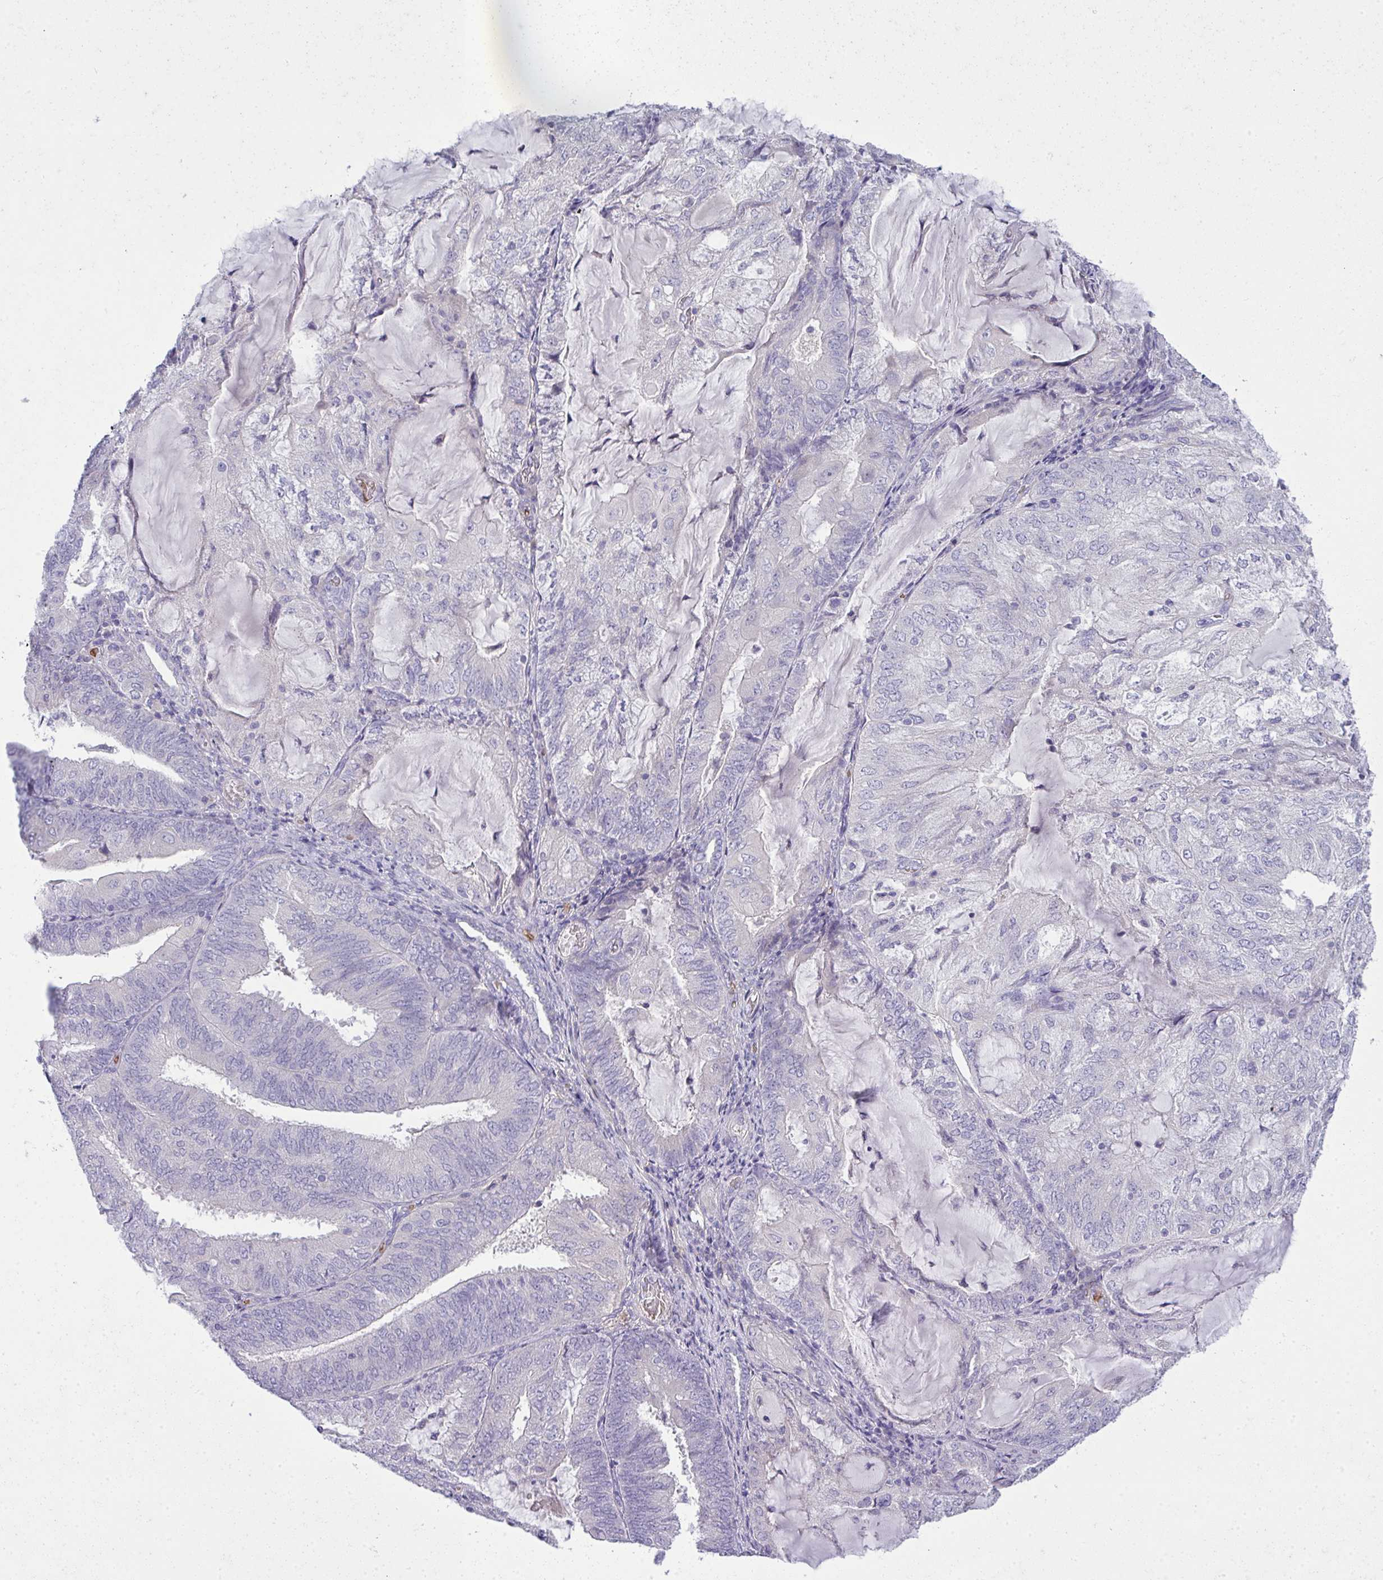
{"staining": {"intensity": "negative", "quantity": "none", "location": "none"}, "tissue": "endometrial cancer", "cell_type": "Tumor cells", "image_type": "cancer", "snomed": [{"axis": "morphology", "description": "Adenocarcinoma, NOS"}, {"axis": "topography", "description": "Endometrium"}], "caption": "Tumor cells show no significant protein staining in endometrial cancer (adenocarcinoma).", "gene": "SPTB", "patient": {"sex": "female", "age": 81}}